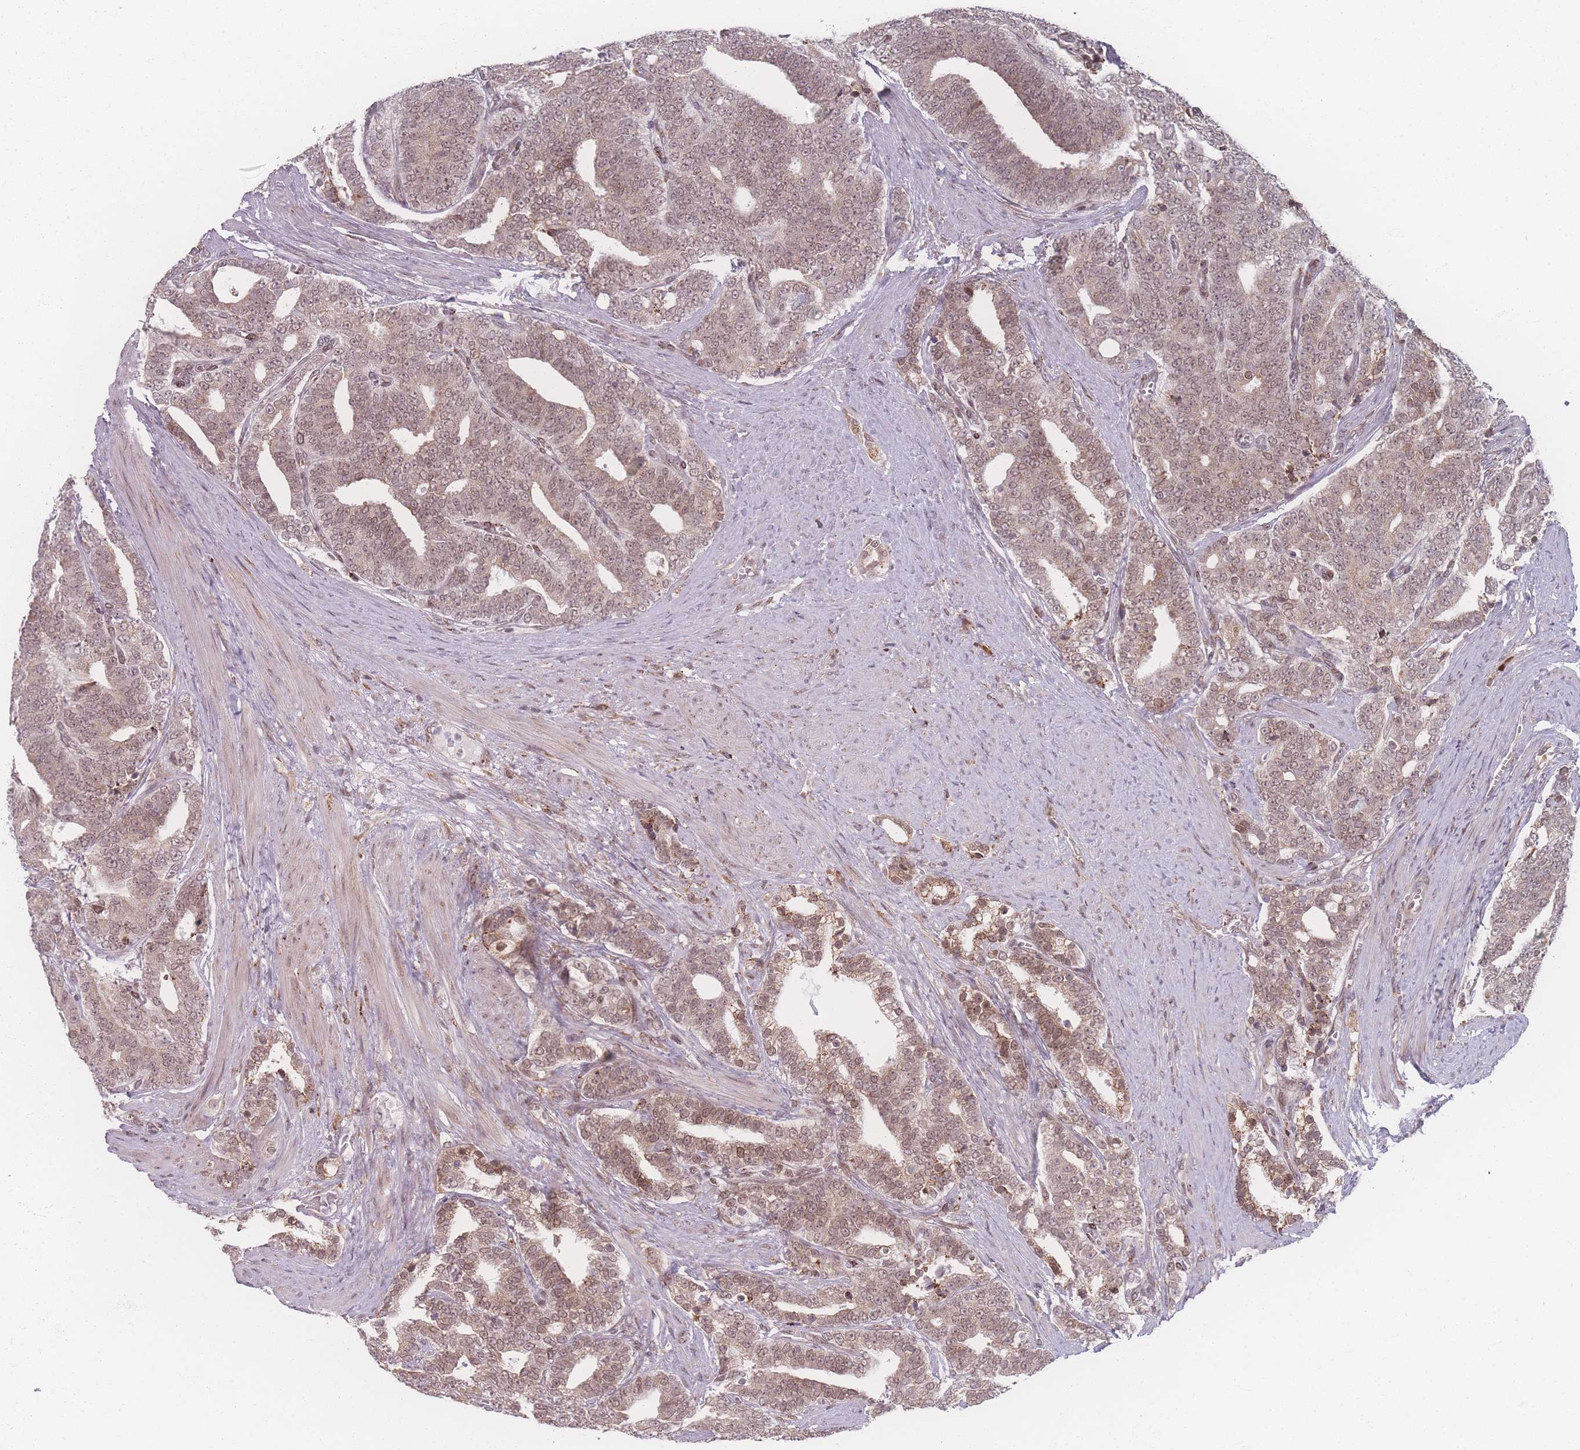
{"staining": {"intensity": "weak", "quantity": "25%-75%", "location": "cytoplasmic/membranous,nuclear"}, "tissue": "prostate cancer", "cell_type": "Tumor cells", "image_type": "cancer", "snomed": [{"axis": "morphology", "description": "Adenocarcinoma, High grade"}, {"axis": "topography", "description": "Prostate and seminal vesicle, NOS"}], "caption": "Protein expression analysis of human prostate high-grade adenocarcinoma reveals weak cytoplasmic/membranous and nuclear staining in approximately 25%-75% of tumor cells.", "gene": "ZC3H13", "patient": {"sex": "male", "age": 67}}